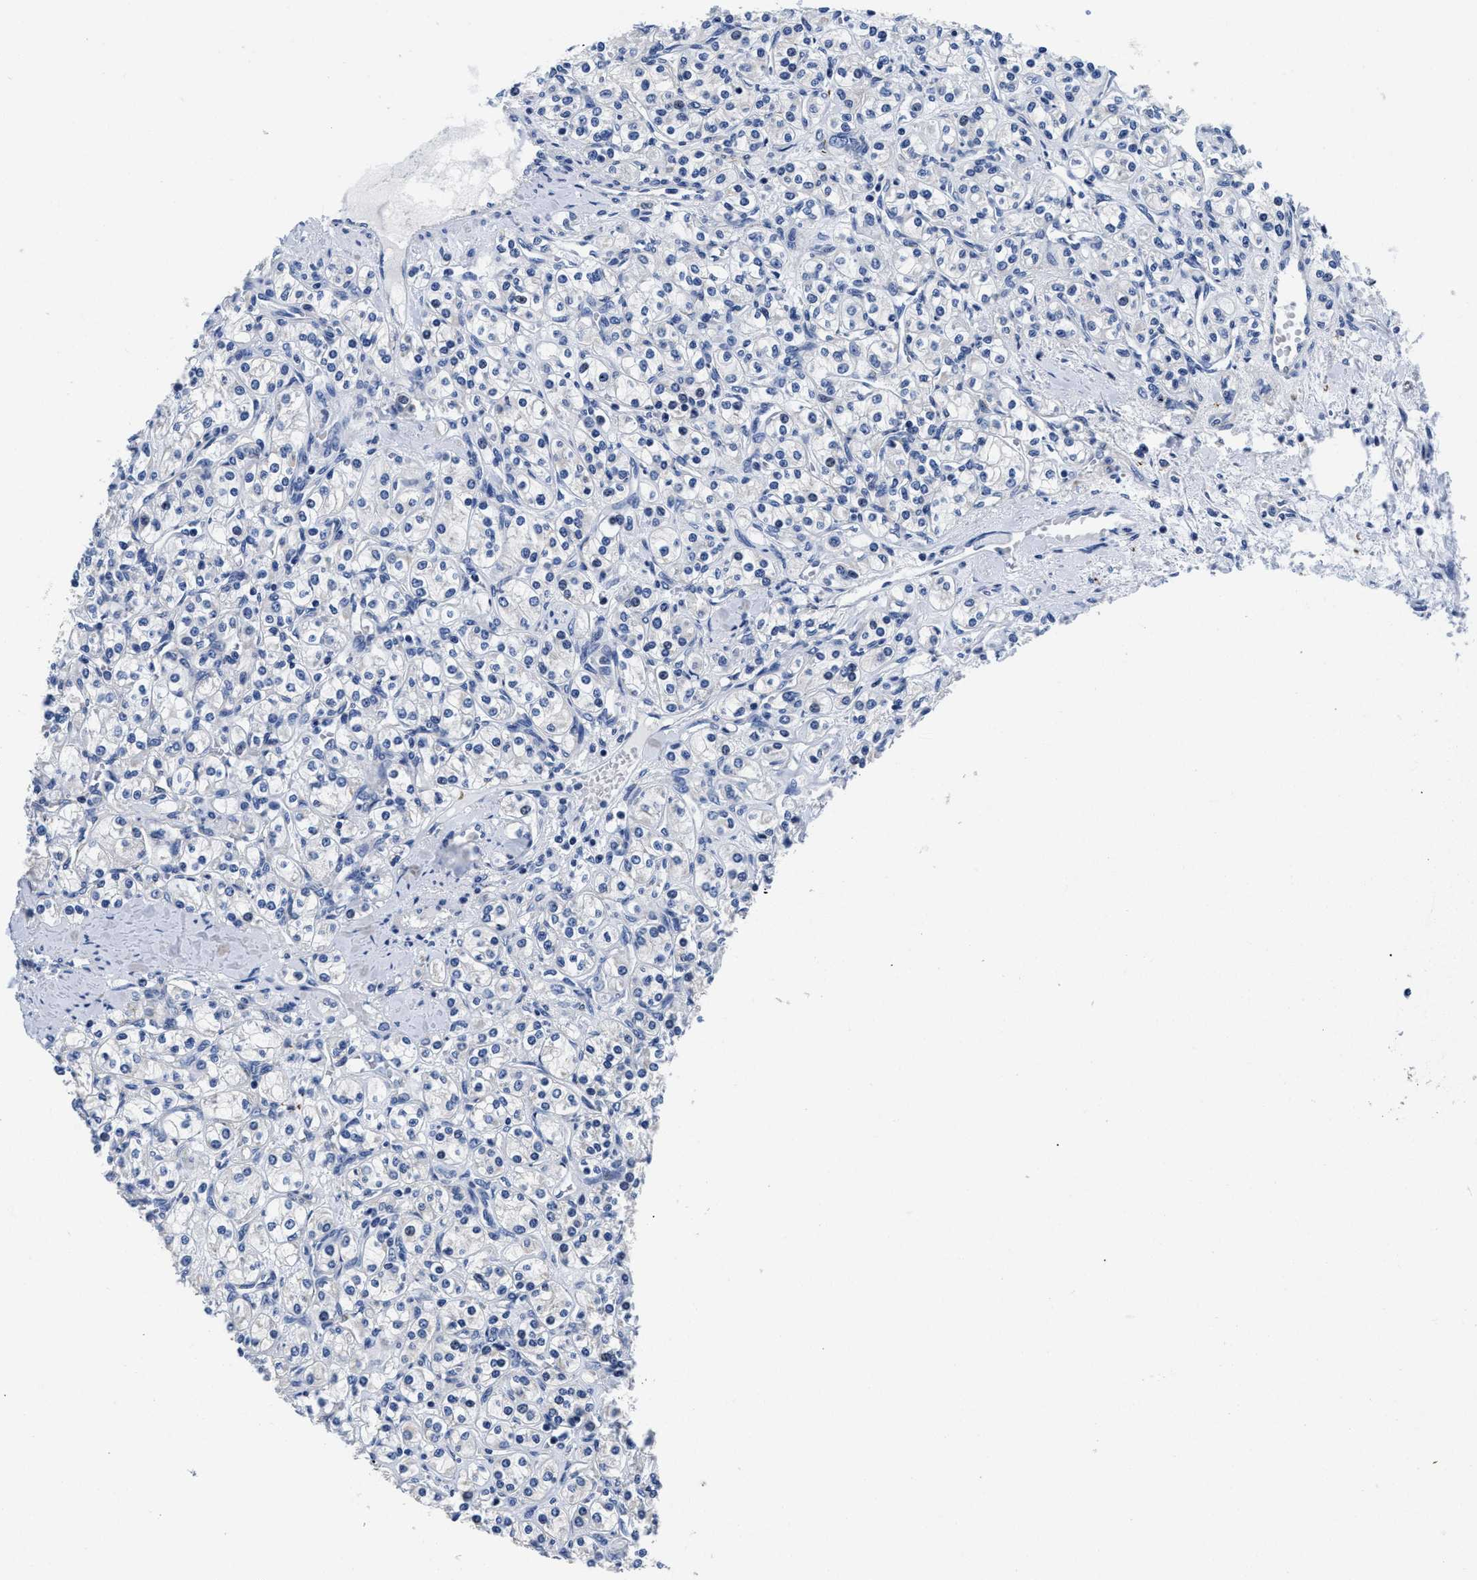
{"staining": {"intensity": "negative", "quantity": "none", "location": "none"}, "tissue": "renal cancer", "cell_type": "Tumor cells", "image_type": "cancer", "snomed": [{"axis": "morphology", "description": "Adenocarcinoma, NOS"}, {"axis": "topography", "description": "Kidney"}], "caption": "Immunohistochemistry image of neoplastic tissue: renal cancer stained with DAB (3,3'-diaminobenzidine) demonstrates no significant protein staining in tumor cells.", "gene": "SLC35F1", "patient": {"sex": "male", "age": 77}}